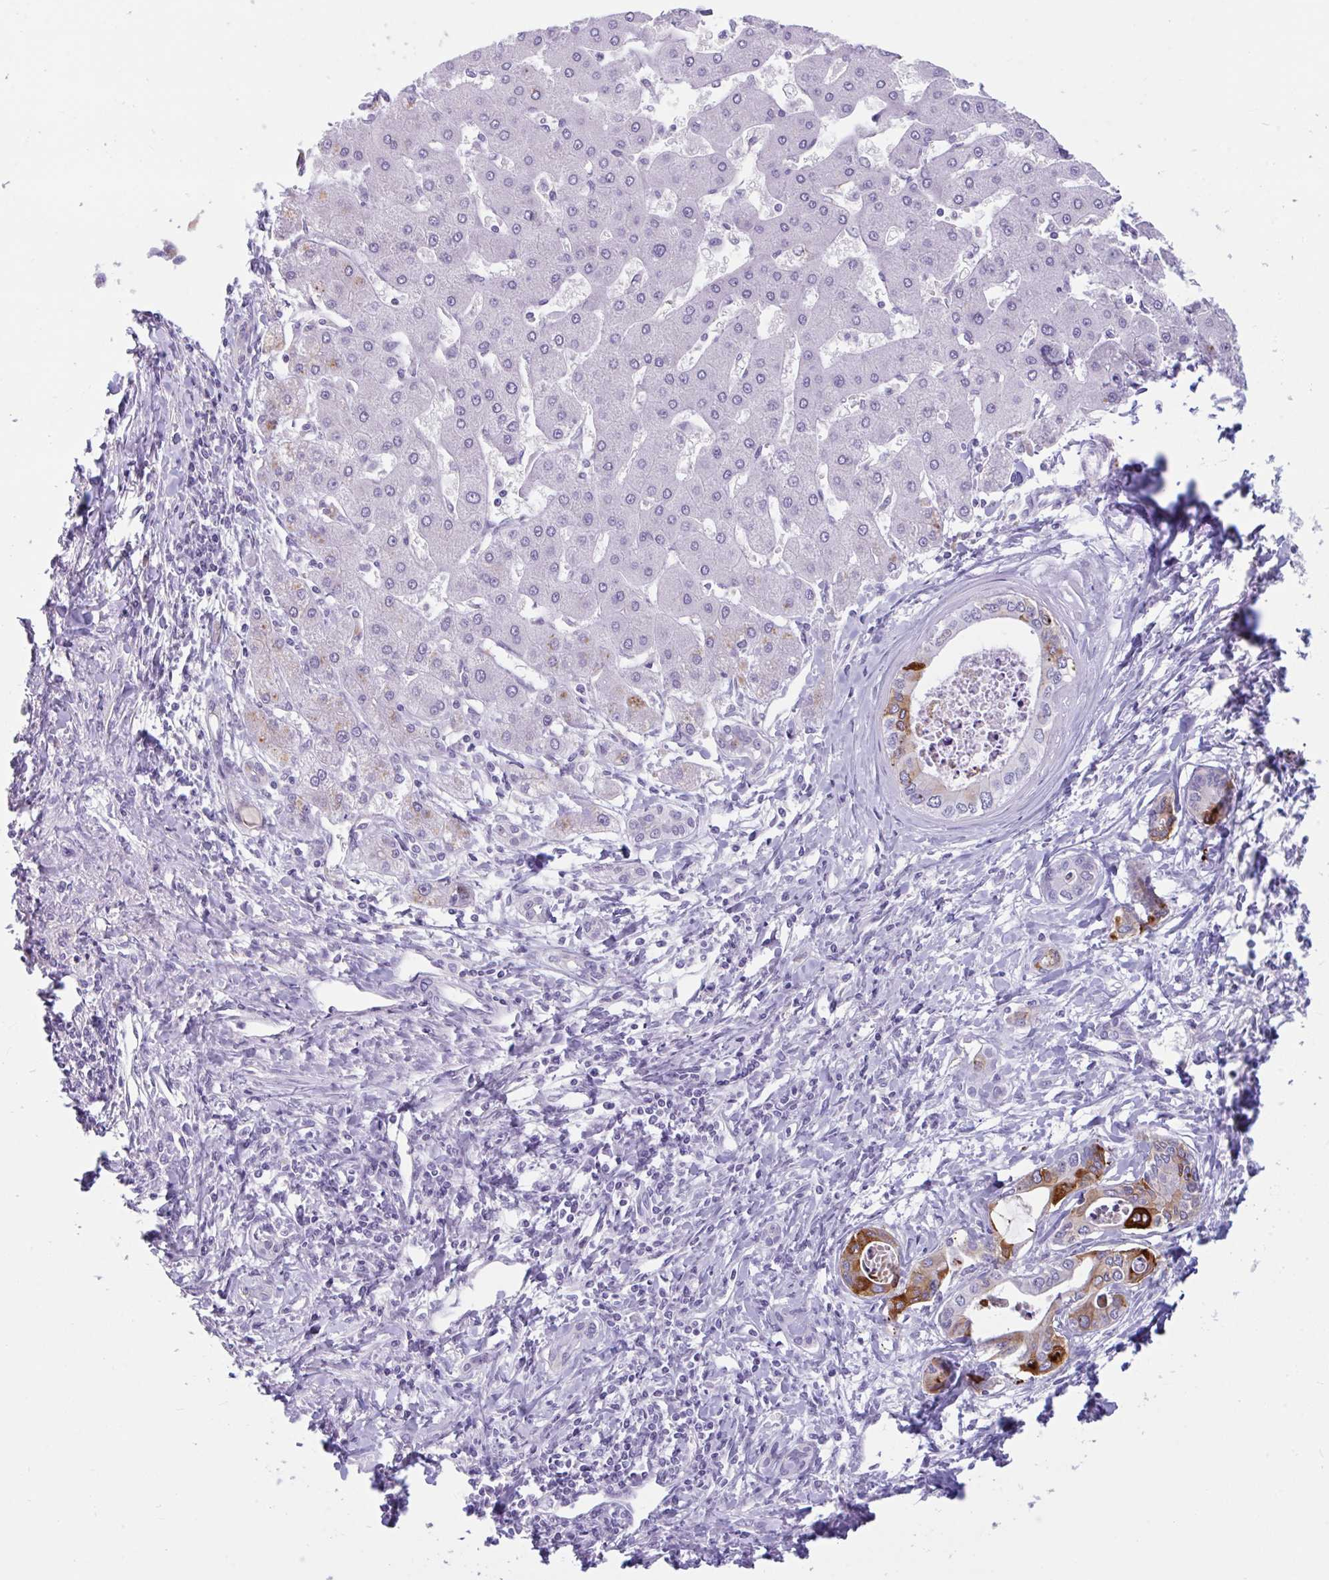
{"staining": {"intensity": "strong", "quantity": "<25%", "location": "cytoplasmic/membranous"}, "tissue": "liver cancer", "cell_type": "Tumor cells", "image_type": "cancer", "snomed": [{"axis": "morphology", "description": "Cholangiocarcinoma"}, {"axis": "topography", "description": "Liver"}], "caption": "Strong cytoplasmic/membranous protein staining is identified in about <25% of tumor cells in cholangiocarcinoma (liver).", "gene": "CTSE", "patient": {"sex": "male", "age": 66}}